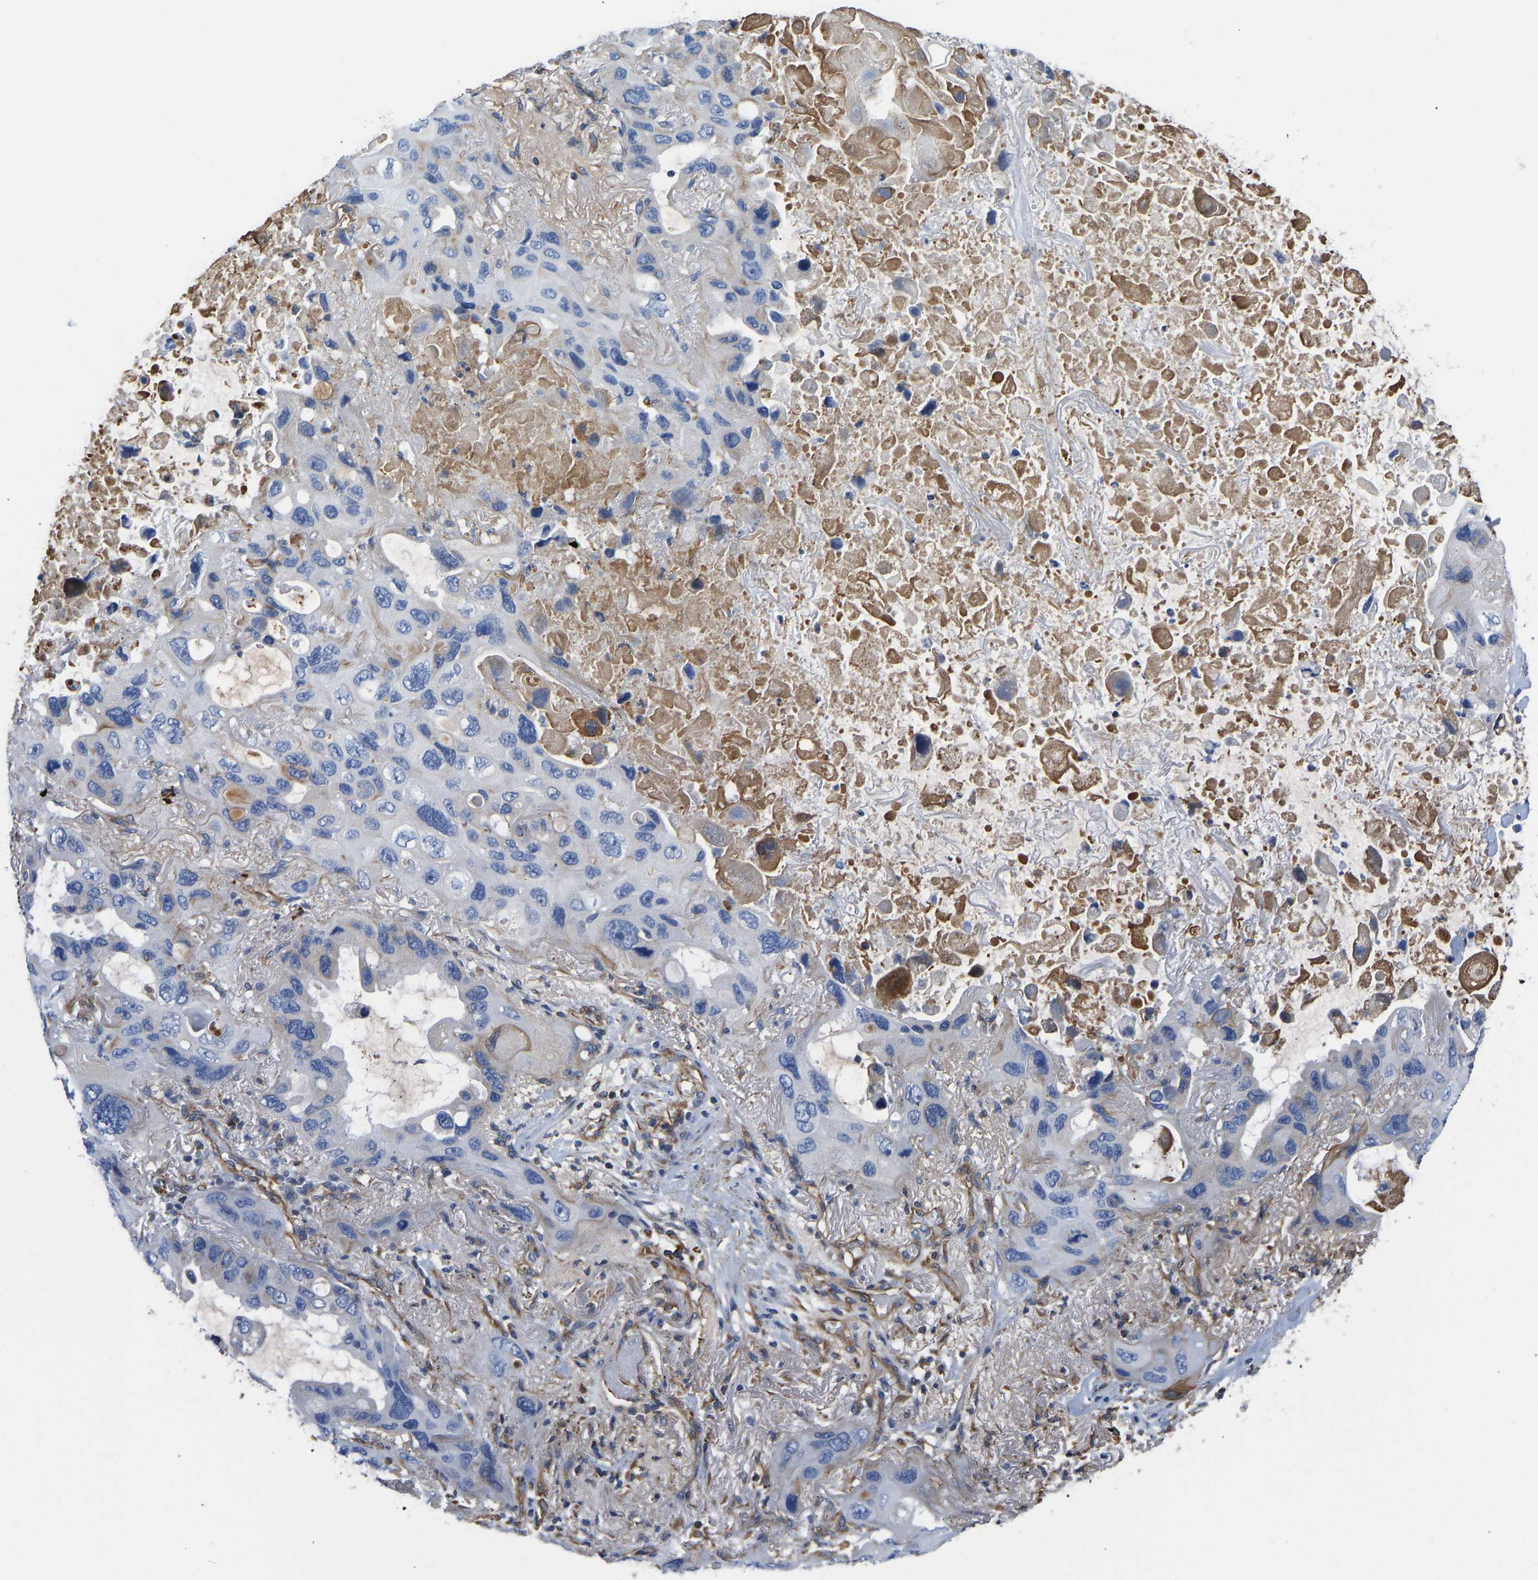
{"staining": {"intensity": "negative", "quantity": "none", "location": "none"}, "tissue": "lung cancer", "cell_type": "Tumor cells", "image_type": "cancer", "snomed": [{"axis": "morphology", "description": "Squamous cell carcinoma, NOS"}, {"axis": "topography", "description": "Lung"}], "caption": "This is an IHC histopathology image of human lung cancer. There is no positivity in tumor cells.", "gene": "HSPG2", "patient": {"sex": "female", "age": 73}}